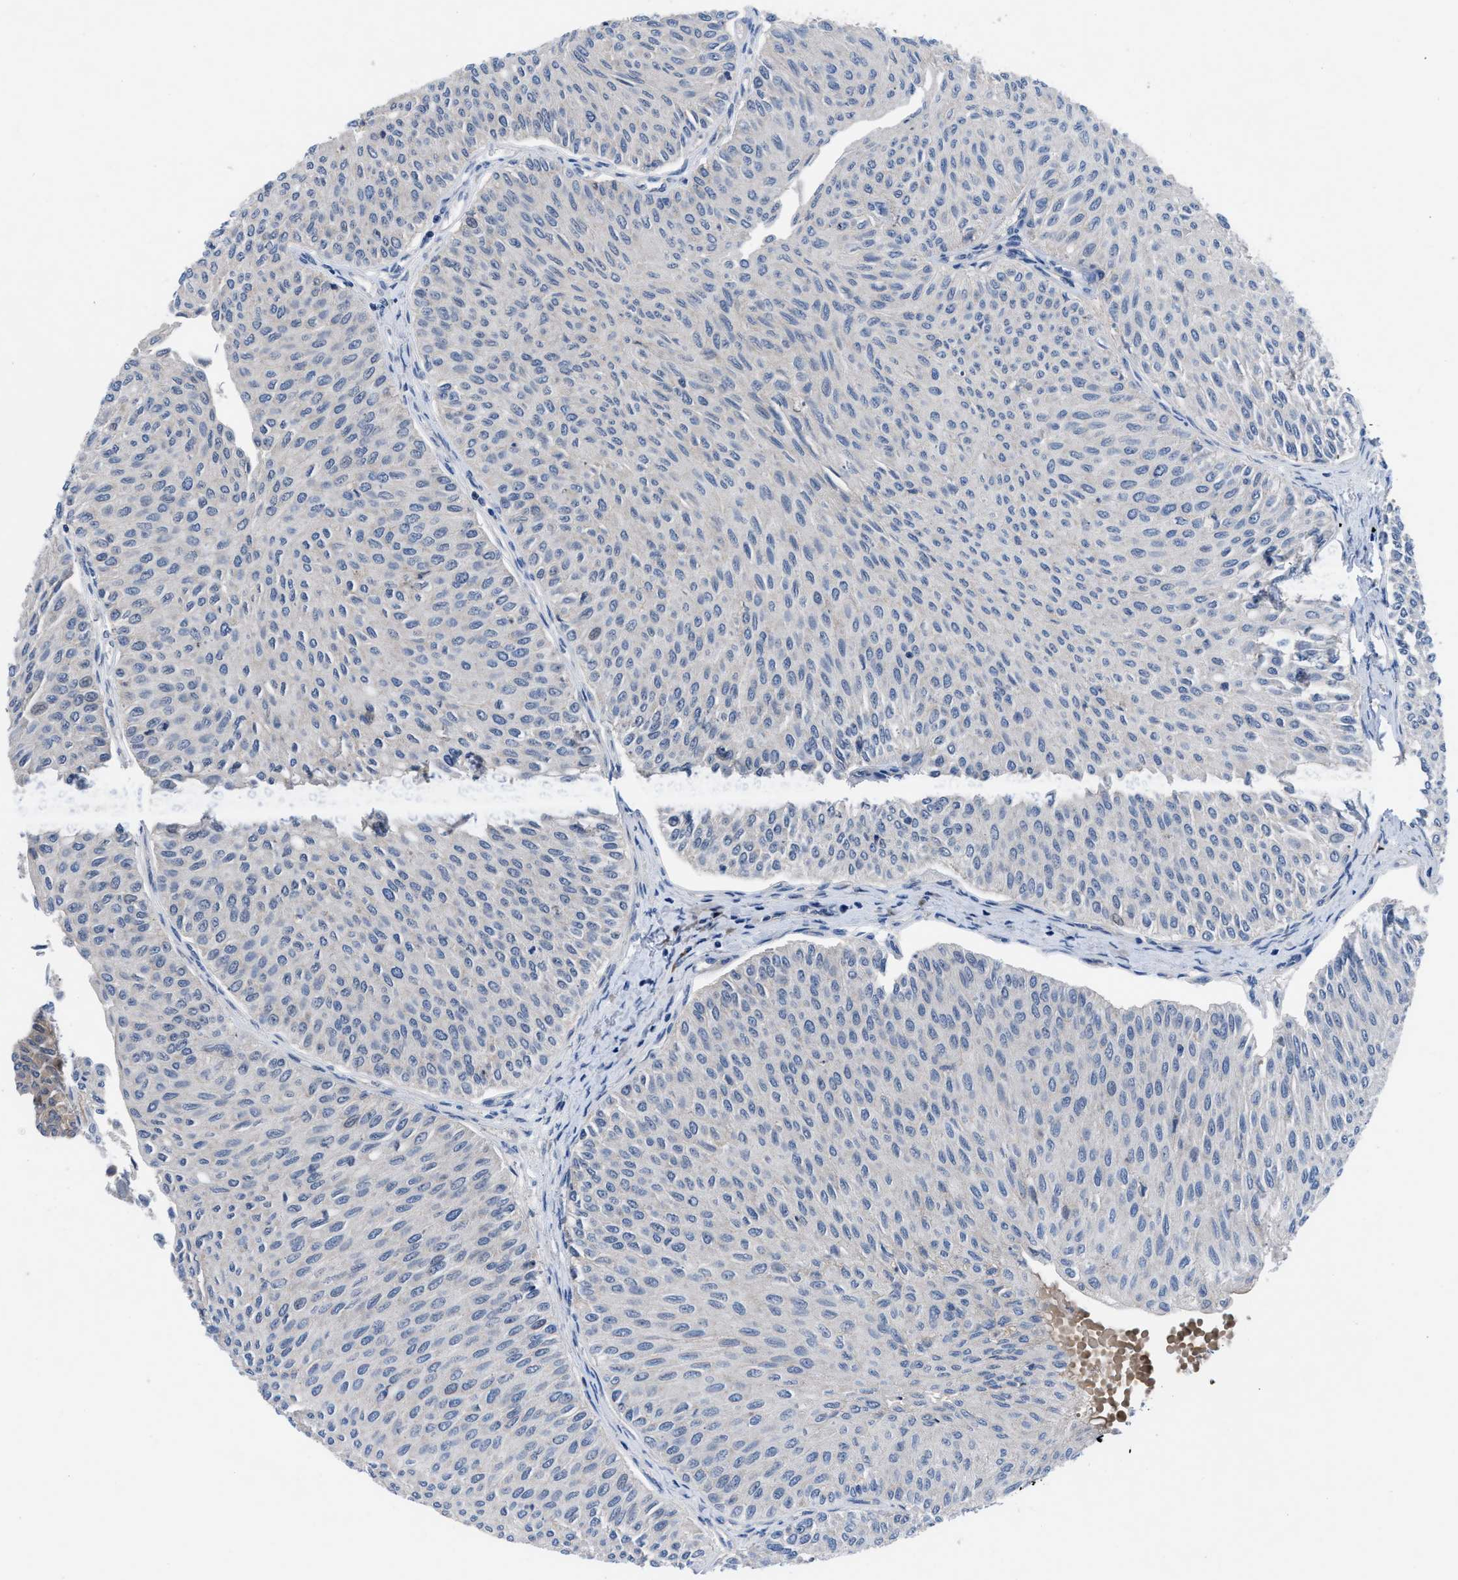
{"staining": {"intensity": "negative", "quantity": "none", "location": "none"}, "tissue": "urothelial cancer", "cell_type": "Tumor cells", "image_type": "cancer", "snomed": [{"axis": "morphology", "description": "Urothelial carcinoma, Low grade"}, {"axis": "topography", "description": "Urinary bladder"}], "caption": "Immunohistochemistry of human low-grade urothelial carcinoma demonstrates no expression in tumor cells. (Brightfield microscopy of DAB (3,3'-diaminobenzidine) immunohistochemistry (IHC) at high magnification).", "gene": "IL17RE", "patient": {"sex": "male", "age": 78}}